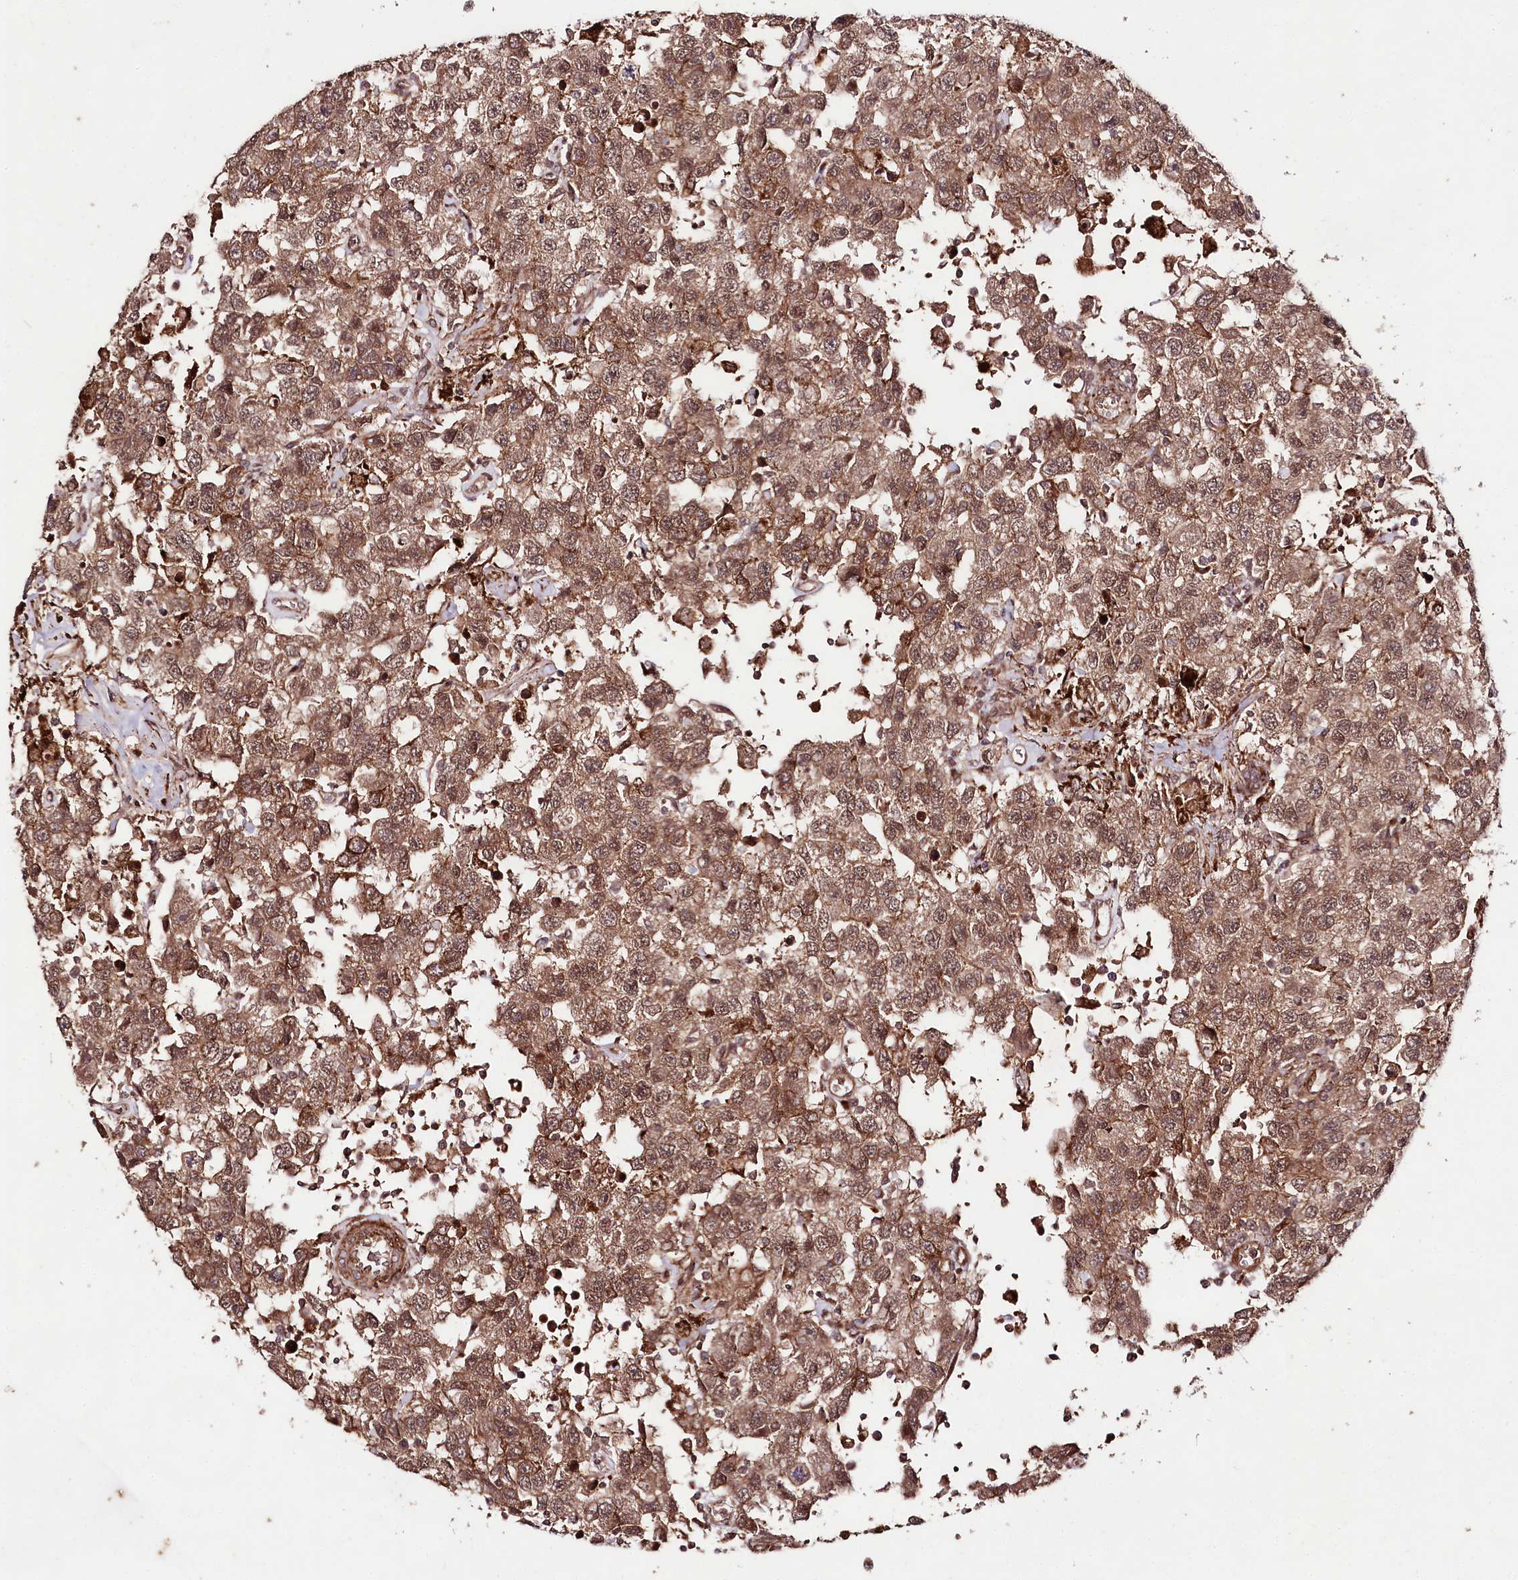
{"staining": {"intensity": "moderate", "quantity": ">75%", "location": "cytoplasmic/membranous,nuclear"}, "tissue": "testis cancer", "cell_type": "Tumor cells", "image_type": "cancer", "snomed": [{"axis": "morphology", "description": "Seminoma, NOS"}, {"axis": "topography", "description": "Testis"}], "caption": "Immunohistochemistry (IHC) image of neoplastic tissue: seminoma (testis) stained using immunohistochemistry exhibits medium levels of moderate protein expression localized specifically in the cytoplasmic/membranous and nuclear of tumor cells, appearing as a cytoplasmic/membranous and nuclear brown color.", "gene": "PHLDB1", "patient": {"sex": "male", "age": 41}}